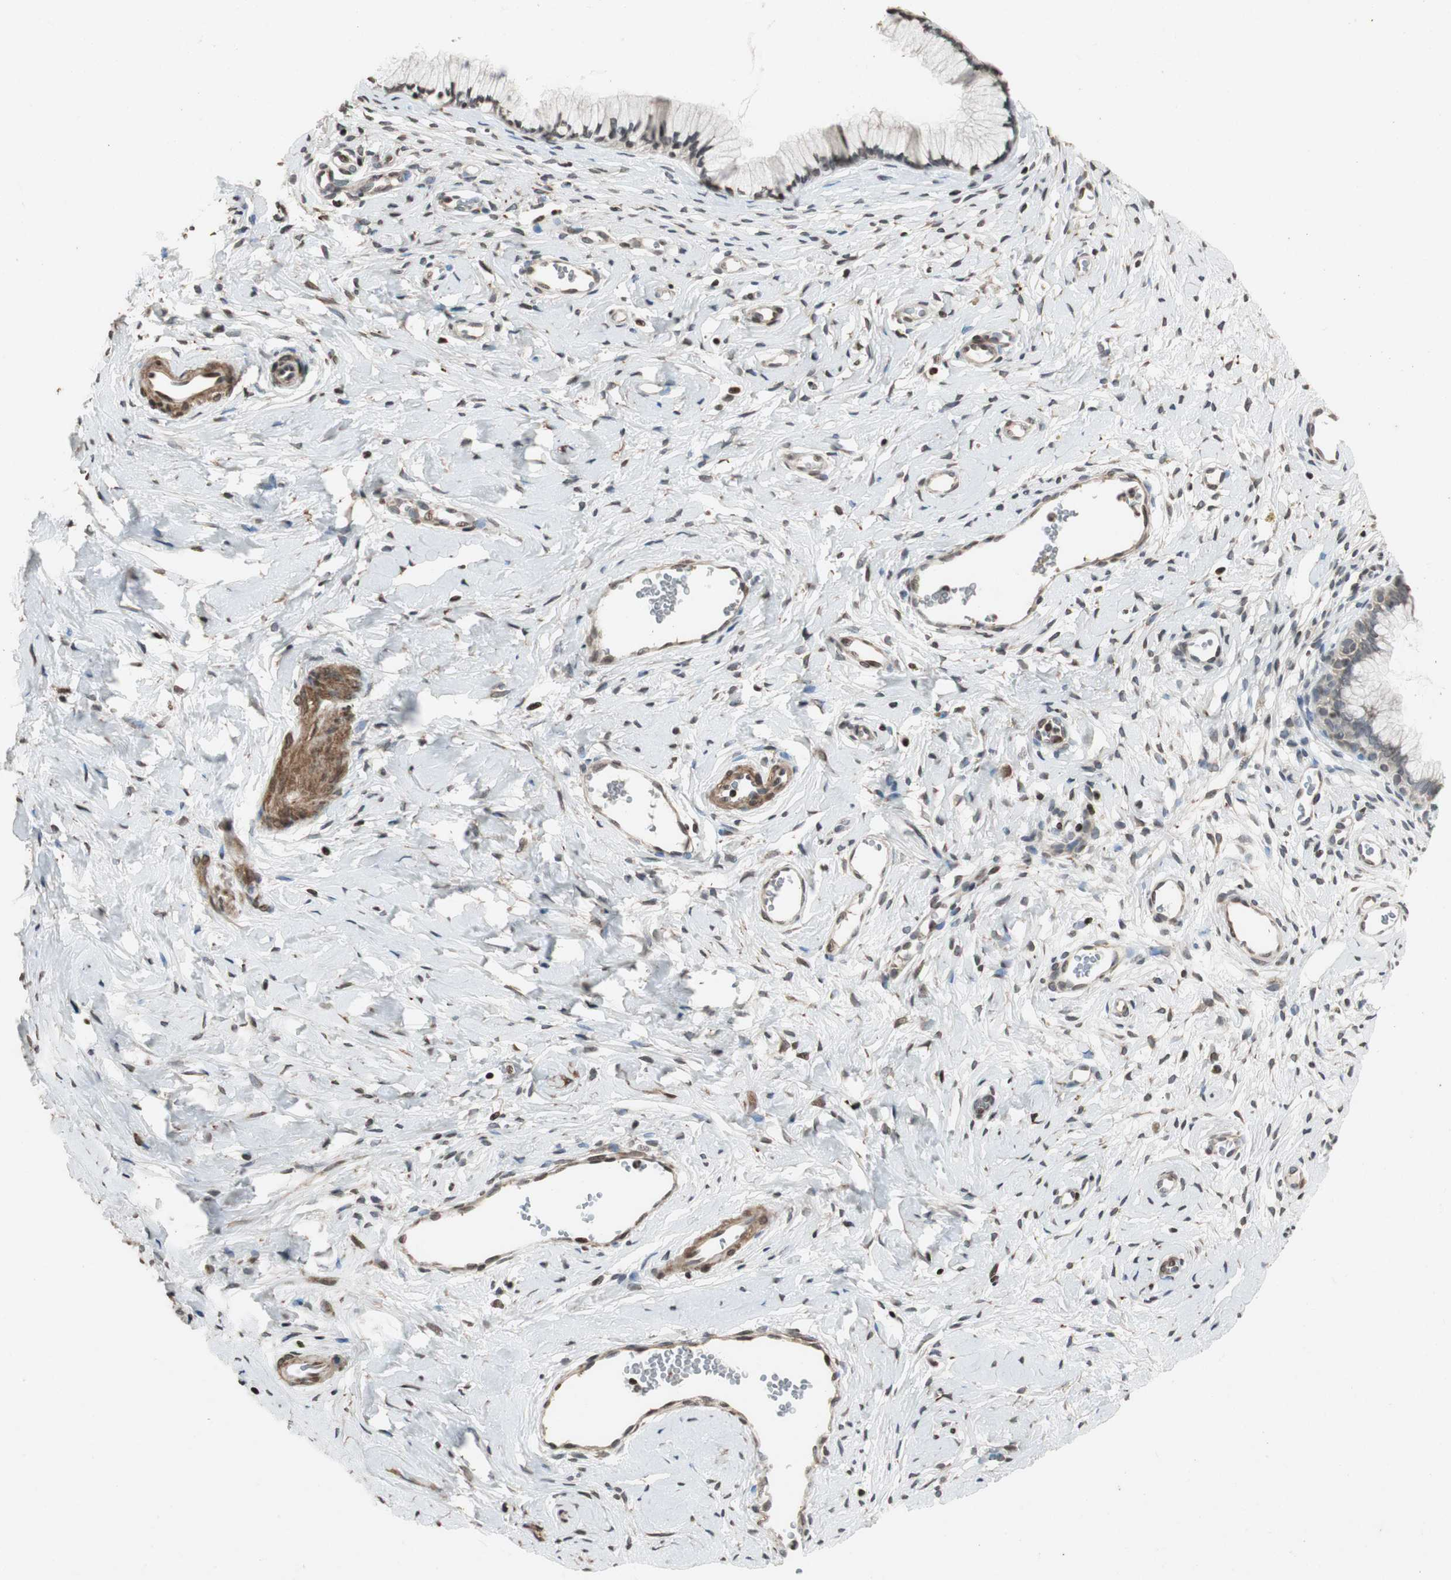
{"staining": {"intensity": "negative", "quantity": "none", "location": "none"}, "tissue": "cervix", "cell_type": "Glandular cells", "image_type": "normal", "snomed": [{"axis": "morphology", "description": "Normal tissue, NOS"}, {"axis": "topography", "description": "Cervix"}], "caption": "This image is of normal cervix stained with immunohistochemistry to label a protein in brown with the nuclei are counter-stained blue. There is no positivity in glandular cells.", "gene": "PRKG1", "patient": {"sex": "female", "age": 65}}